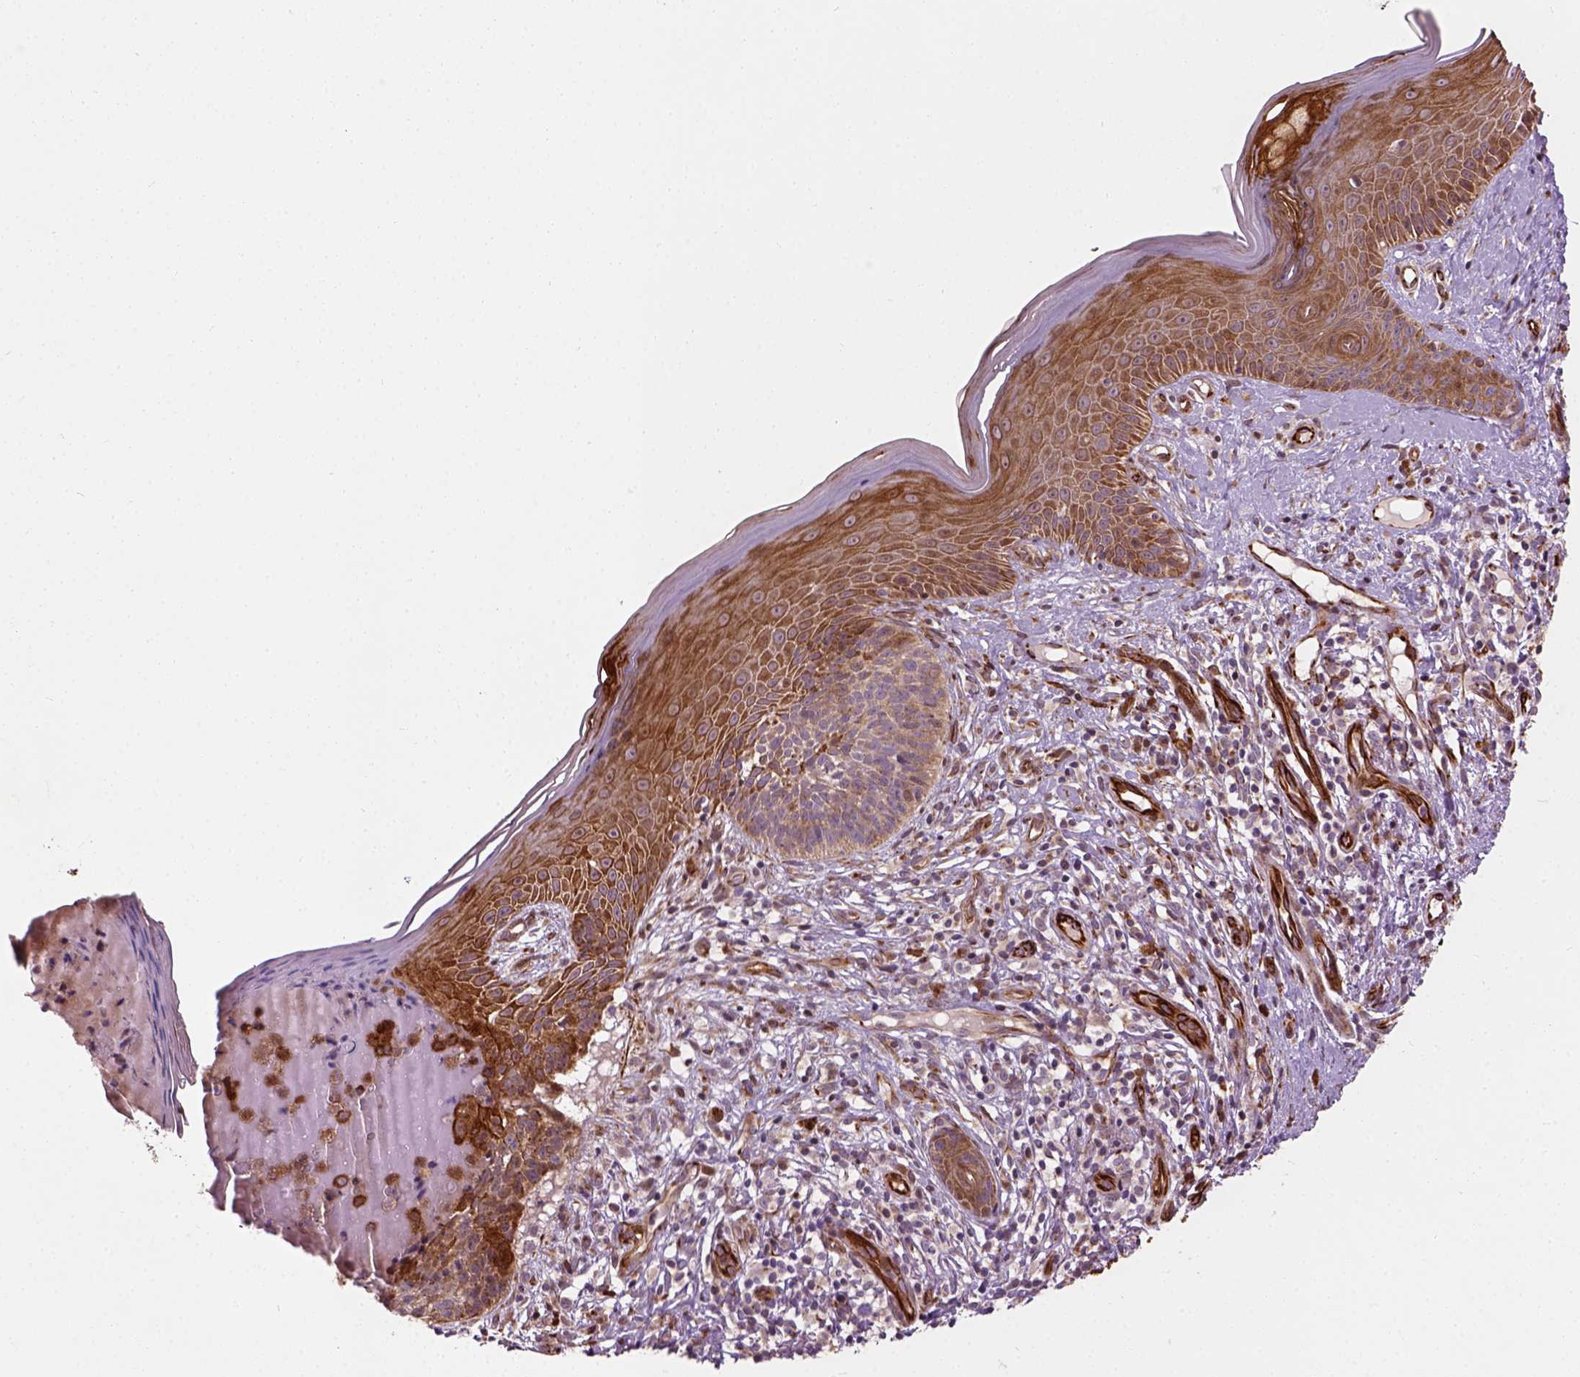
{"staining": {"intensity": "moderate", "quantity": ">75%", "location": "cytoplasmic/membranous"}, "tissue": "skin cancer", "cell_type": "Tumor cells", "image_type": "cancer", "snomed": [{"axis": "morphology", "description": "Basal cell carcinoma"}, {"axis": "topography", "description": "Skin"}], "caption": "A high-resolution image shows immunohistochemistry staining of skin cancer (basal cell carcinoma), which exhibits moderate cytoplasmic/membranous staining in about >75% of tumor cells.", "gene": "PKP3", "patient": {"sex": "male", "age": 79}}